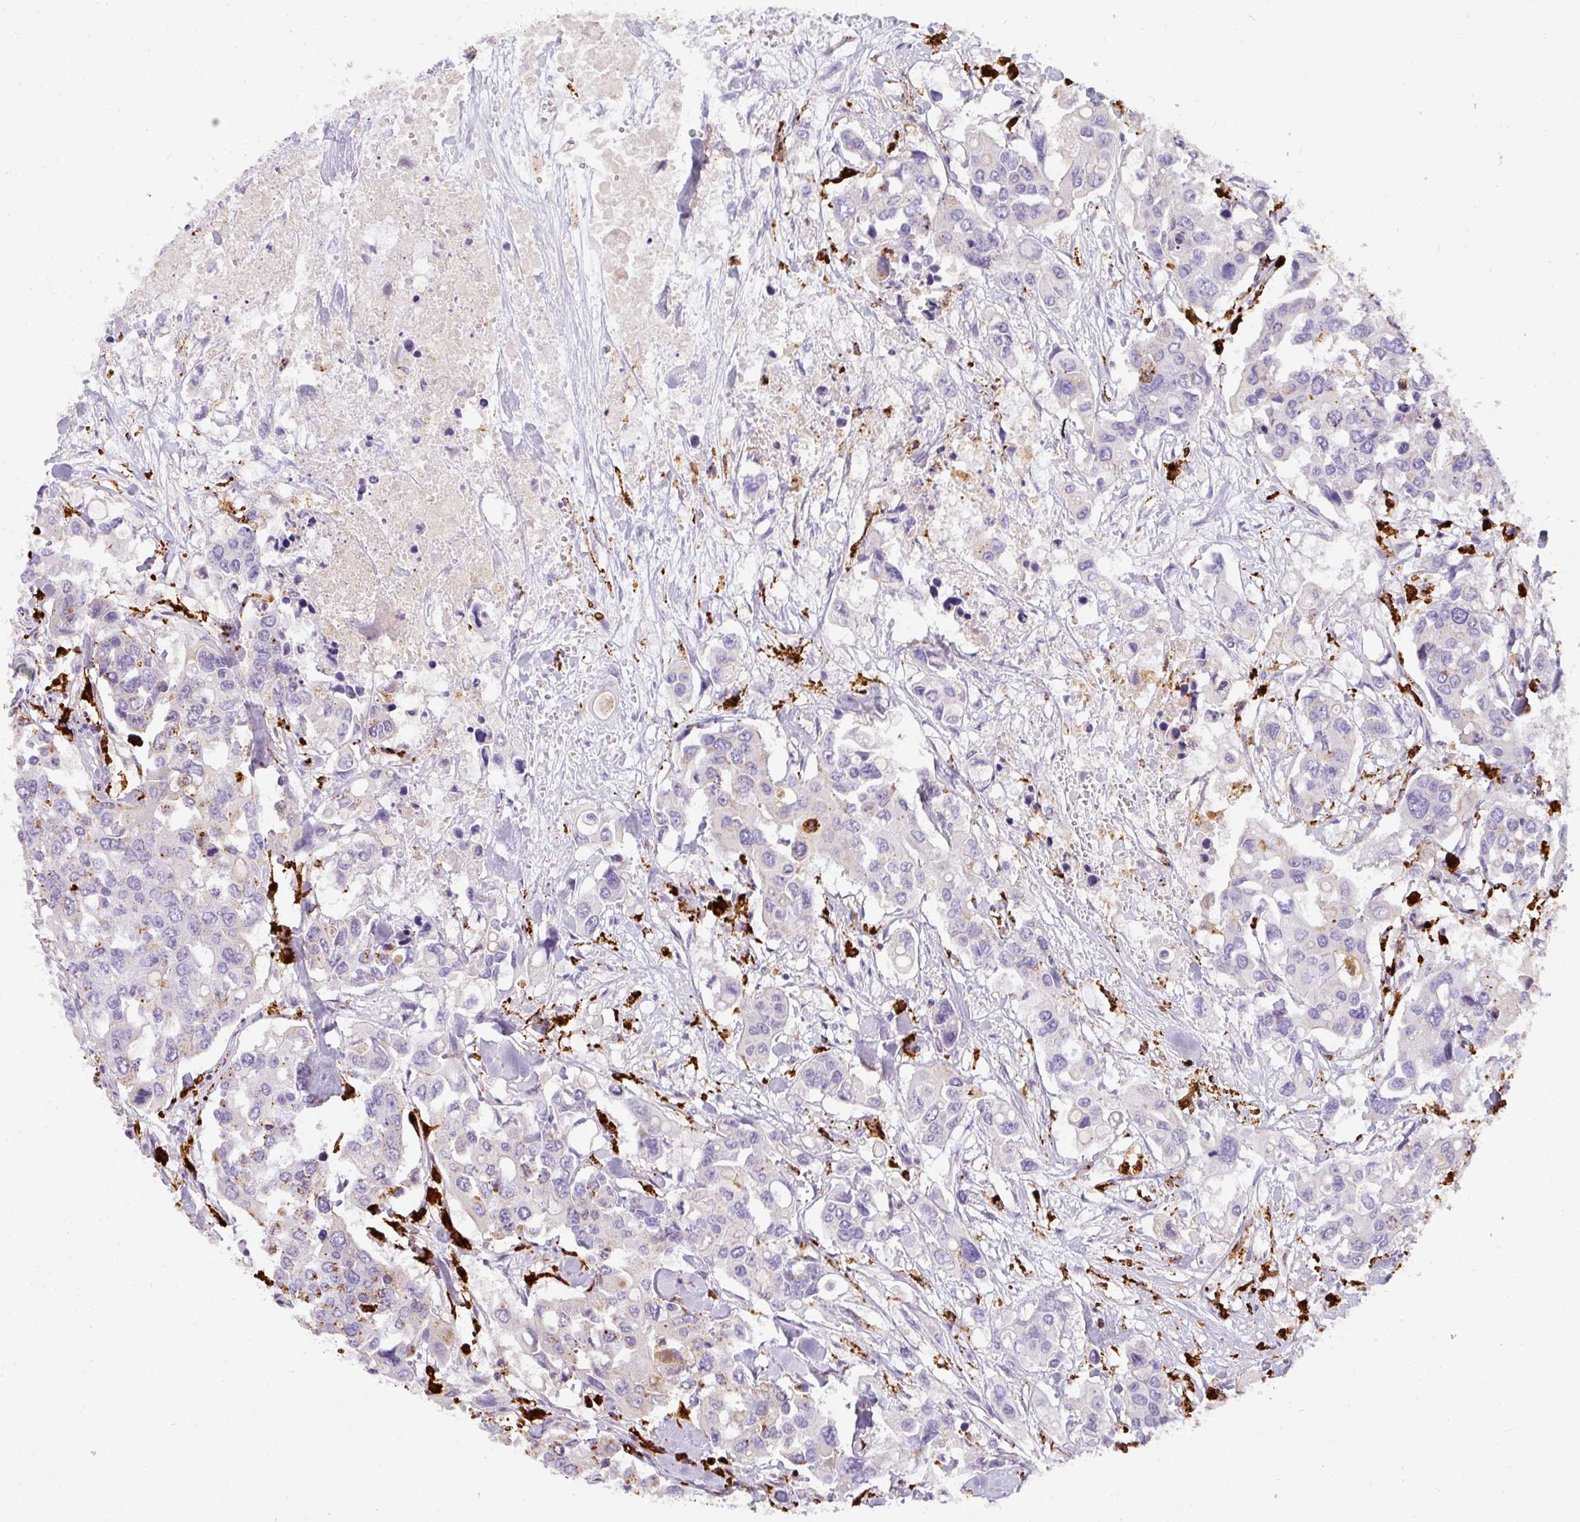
{"staining": {"intensity": "negative", "quantity": "none", "location": "none"}, "tissue": "colorectal cancer", "cell_type": "Tumor cells", "image_type": "cancer", "snomed": [{"axis": "morphology", "description": "Adenocarcinoma, NOS"}, {"axis": "topography", "description": "Colon"}], "caption": "DAB immunohistochemical staining of colorectal cancer (adenocarcinoma) shows no significant positivity in tumor cells.", "gene": "MMACHC", "patient": {"sex": "male", "age": 77}}